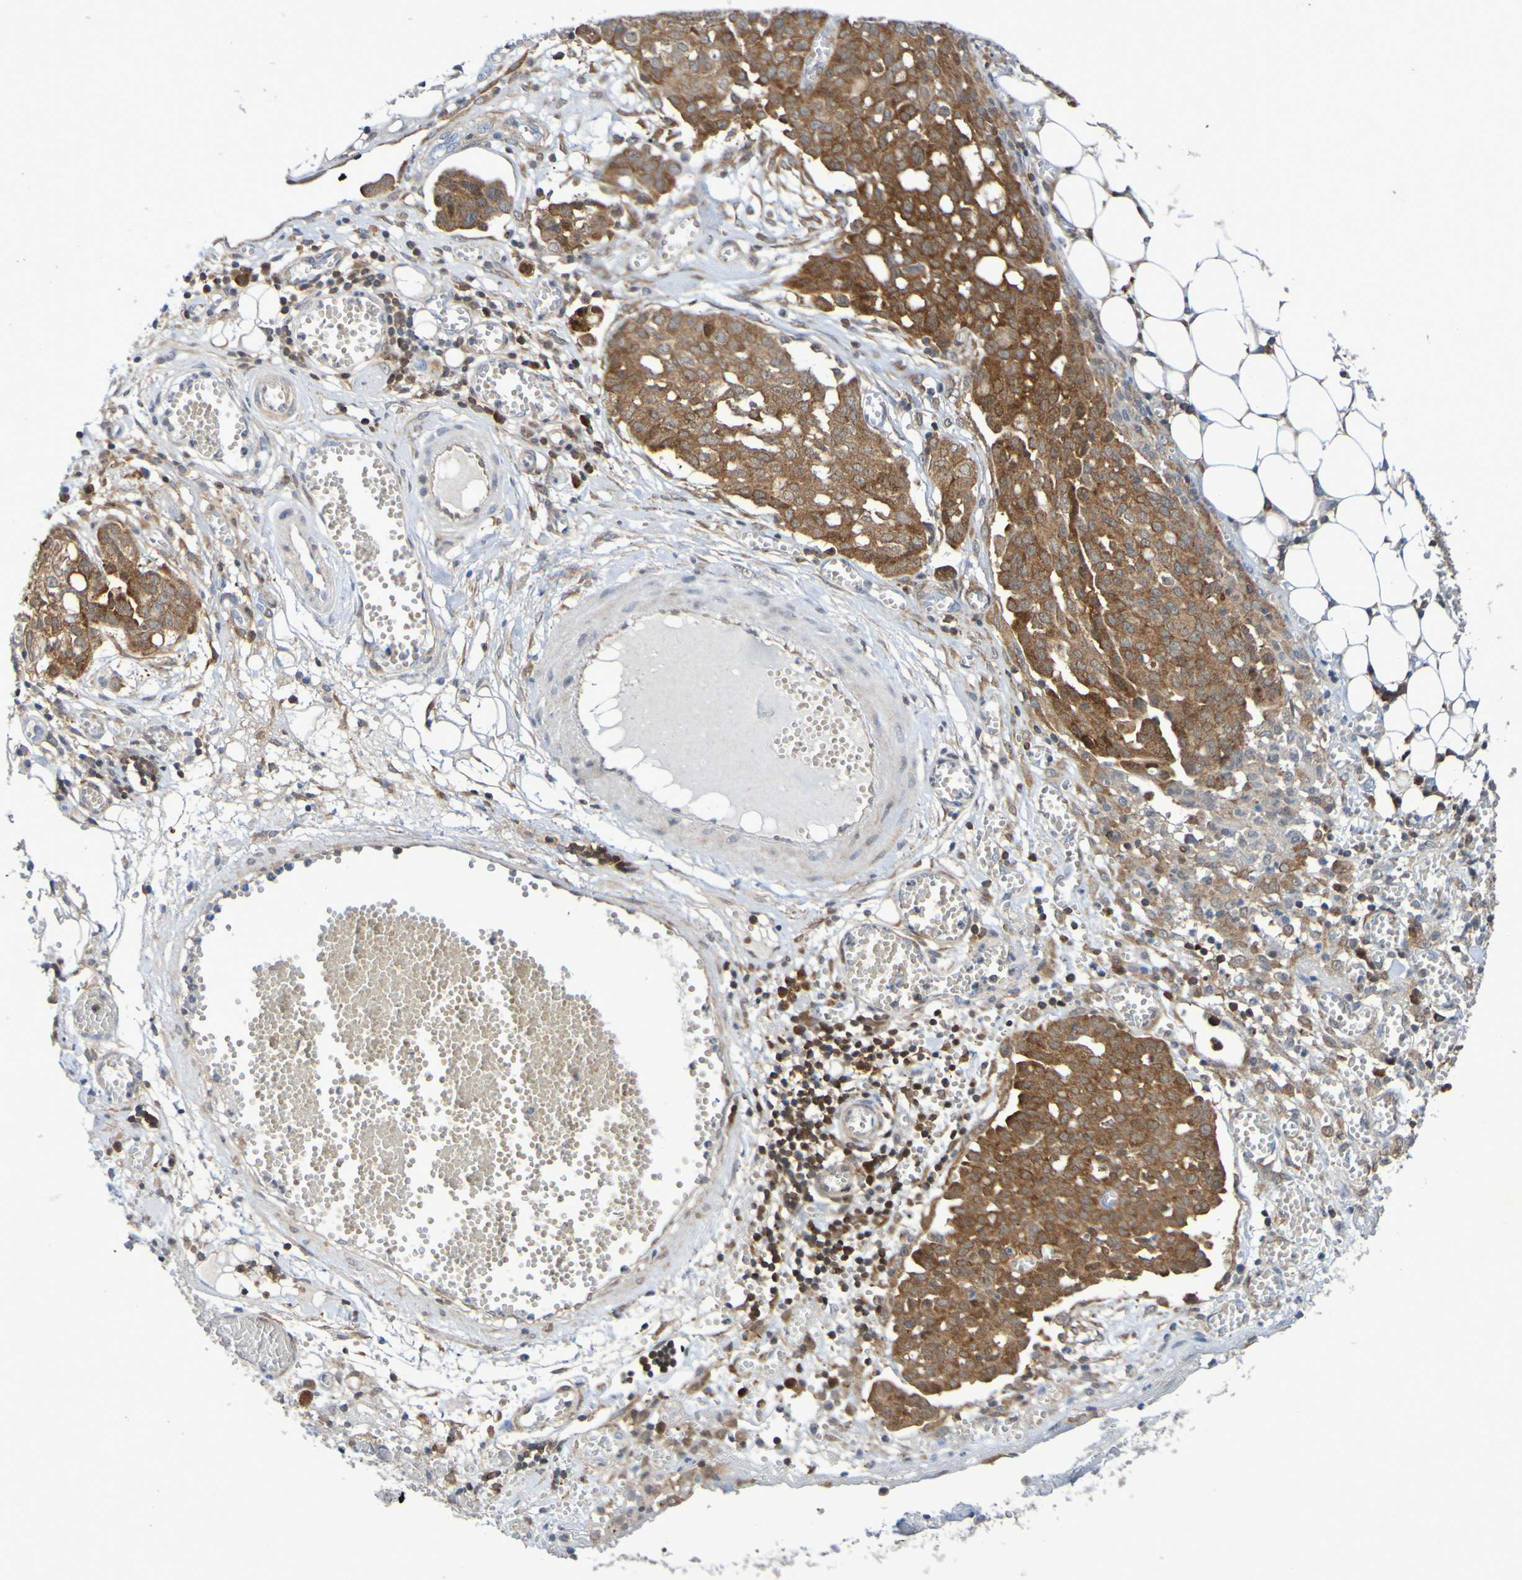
{"staining": {"intensity": "strong", "quantity": ">75%", "location": "cytoplasmic/membranous"}, "tissue": "ovarian cancer", "cell_type": "Tumor cells", "image_type": "cancer", "snomed": [{"axis": "morphology", "description": "Cystadenocarcinoma, serous, NOS"}, {"axis": "topography", "description": "Soft tissue"}, {"axis": "topography", "description": "Ovary"}], "caption": "Ovarian cancer (serous cystadenocarcinoma) stained with immunohistochemistry (IHC) displays strong cytoplasmic/membranous staining in about >75% of tumor cells. The protein is shown in brown color, while the nuclei are stained blue.", "gene": "ATIC", "patient": {"sex": "female", "age": 57}}